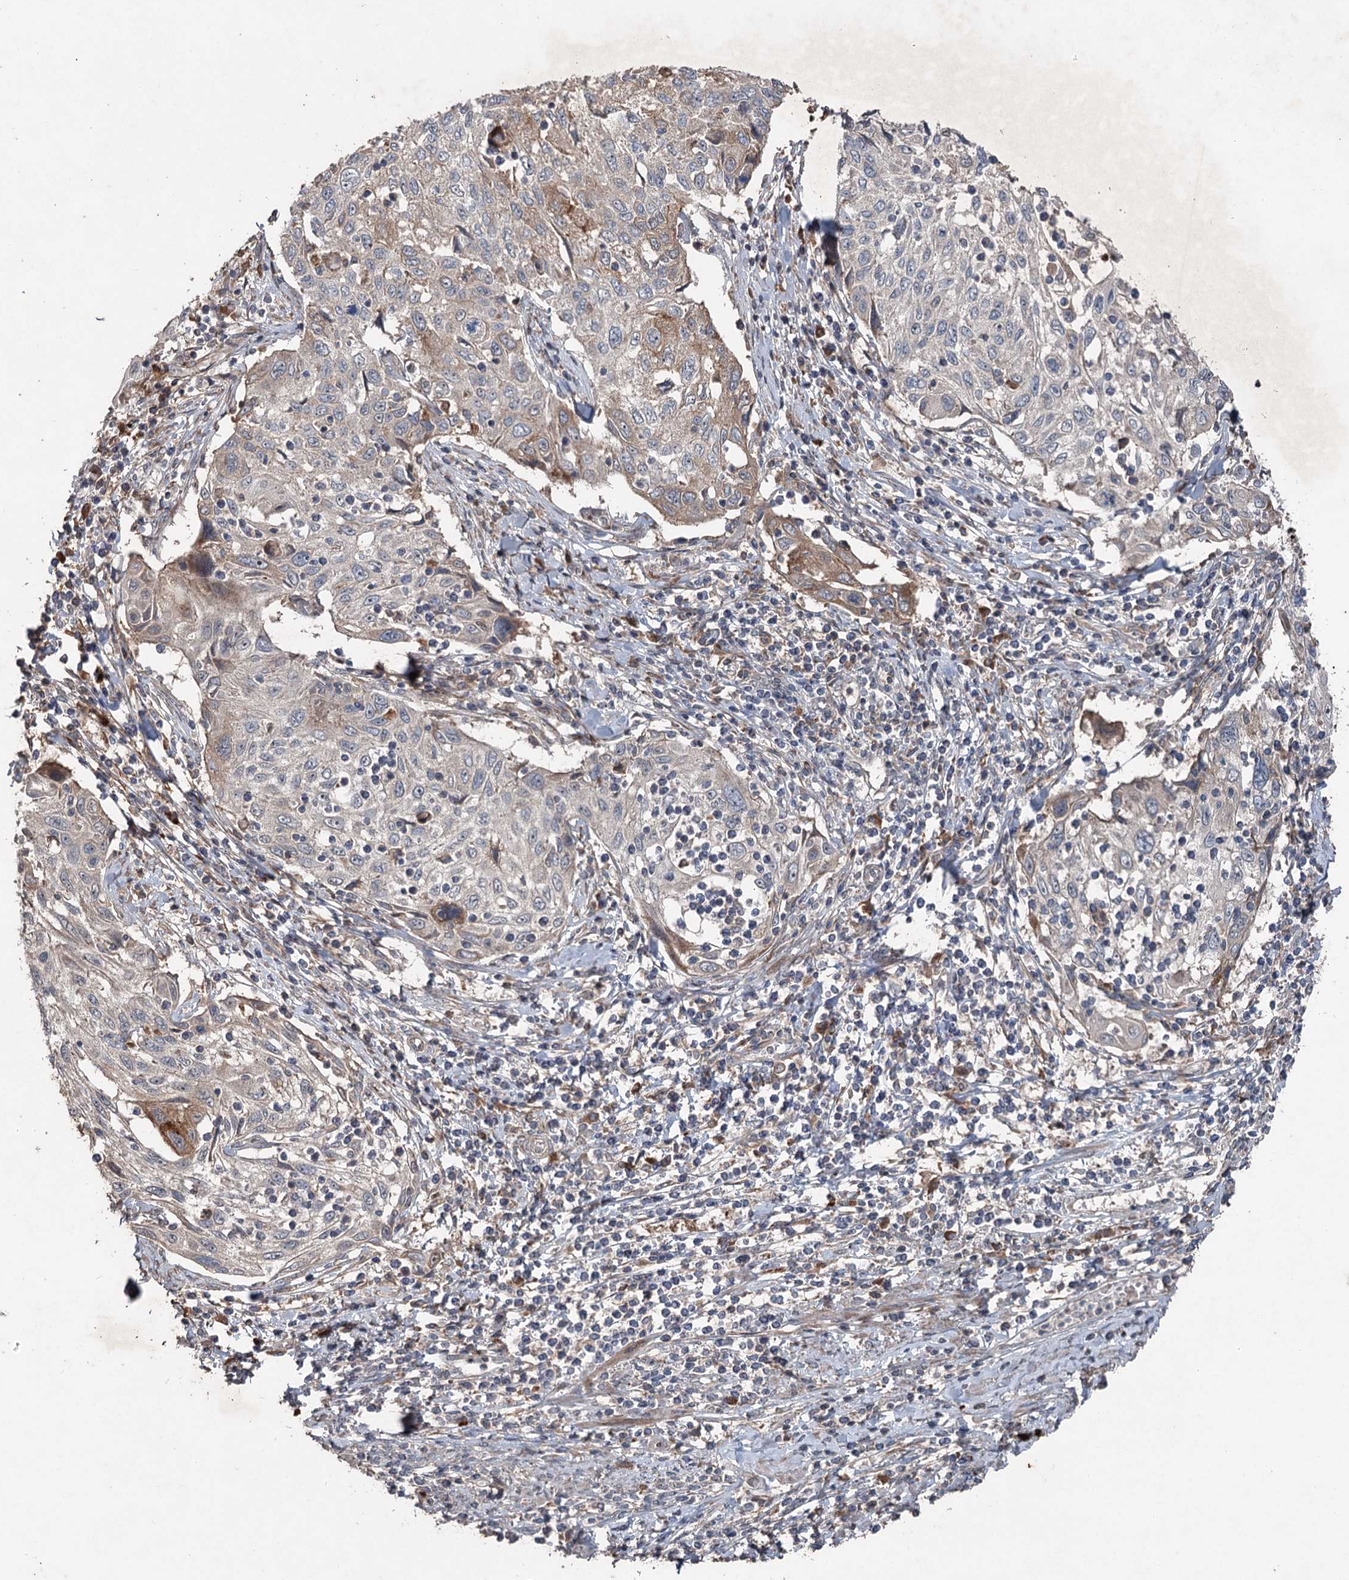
{"staining": {"intensity": "moderate", "quantity": "<25%", "location": "cytoplasmic/membranous"}, "tissue": "cervical cancer", "cell_type": "Tumor cells", "image_type": "cancer", "snomed": [{"axis": "morphology", "description": "Squamous cell carcinoma, NOS"}, {"axis": "topography", "description": "Cervix"}], "caption": "This is an image of IHC staining of cervical cancer, which shows moderate staining in the cytoplasmic/membranous of tumor cells.", "gene": "MAPK8IP2", "patient": {"sex": "female", "age": 70}}